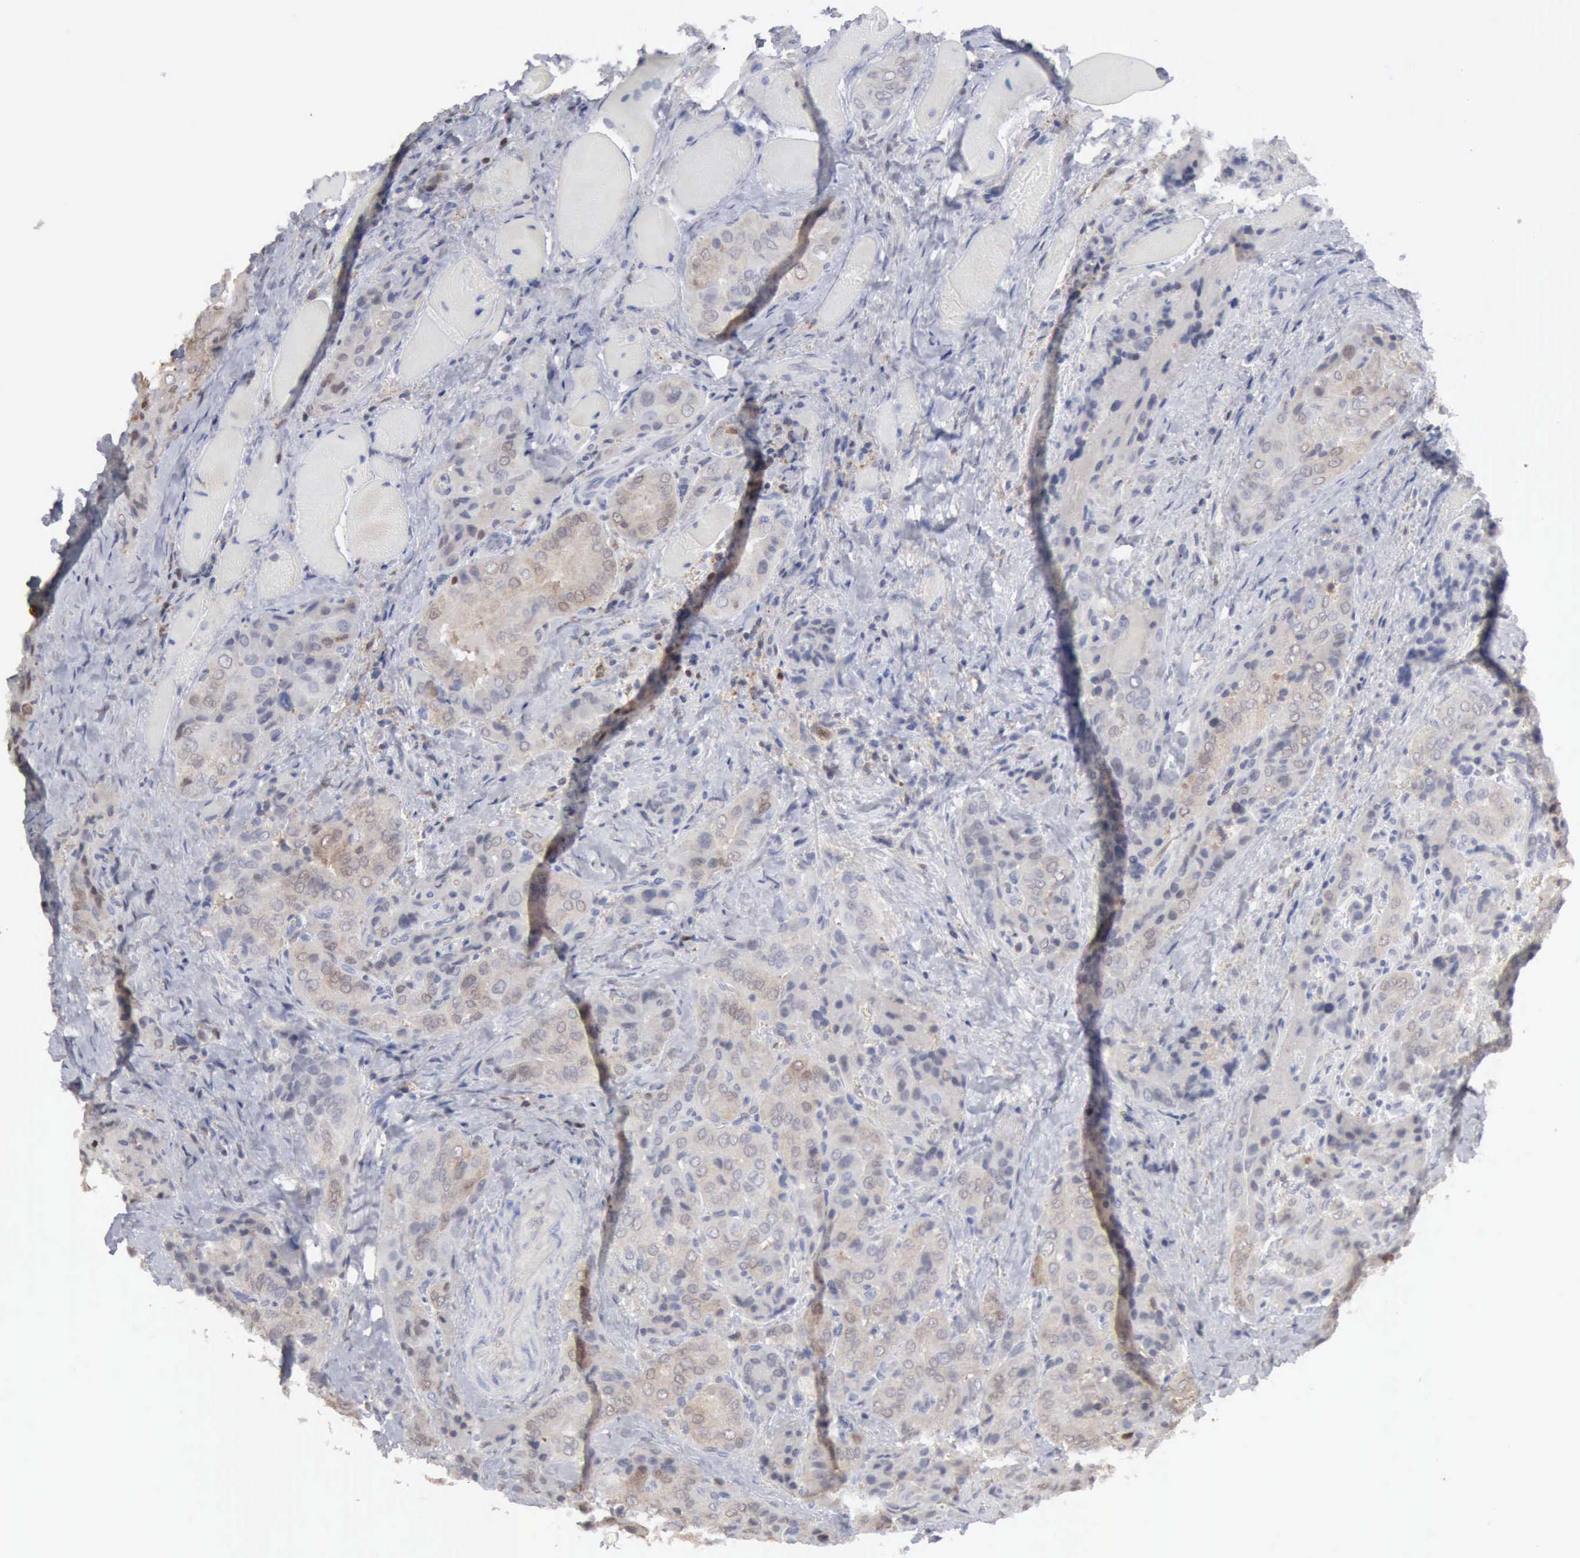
{"staining": {"intensity": "weak", "quantity": "<25%", "location": "cytoplasmic/membranous"}, "tissue": "thyroid cancer", "cell_type": "Tumor cells", "image_type": "cancer", "snomed": [{"axis": "morphology", "description": "Papillary adenocarcinoma, NOS"}, {"axis": "topography", "description": "Thyroid gland"}], "caption": "IHC histopathology image of neoplastic tissue: thyroid cancer stained with DAB (3,3'-diaminobenzidine) displays no significant protein staining in tumor cells.", "gene": "STAT1", "patient": {"sex": "female", "age": 71}}